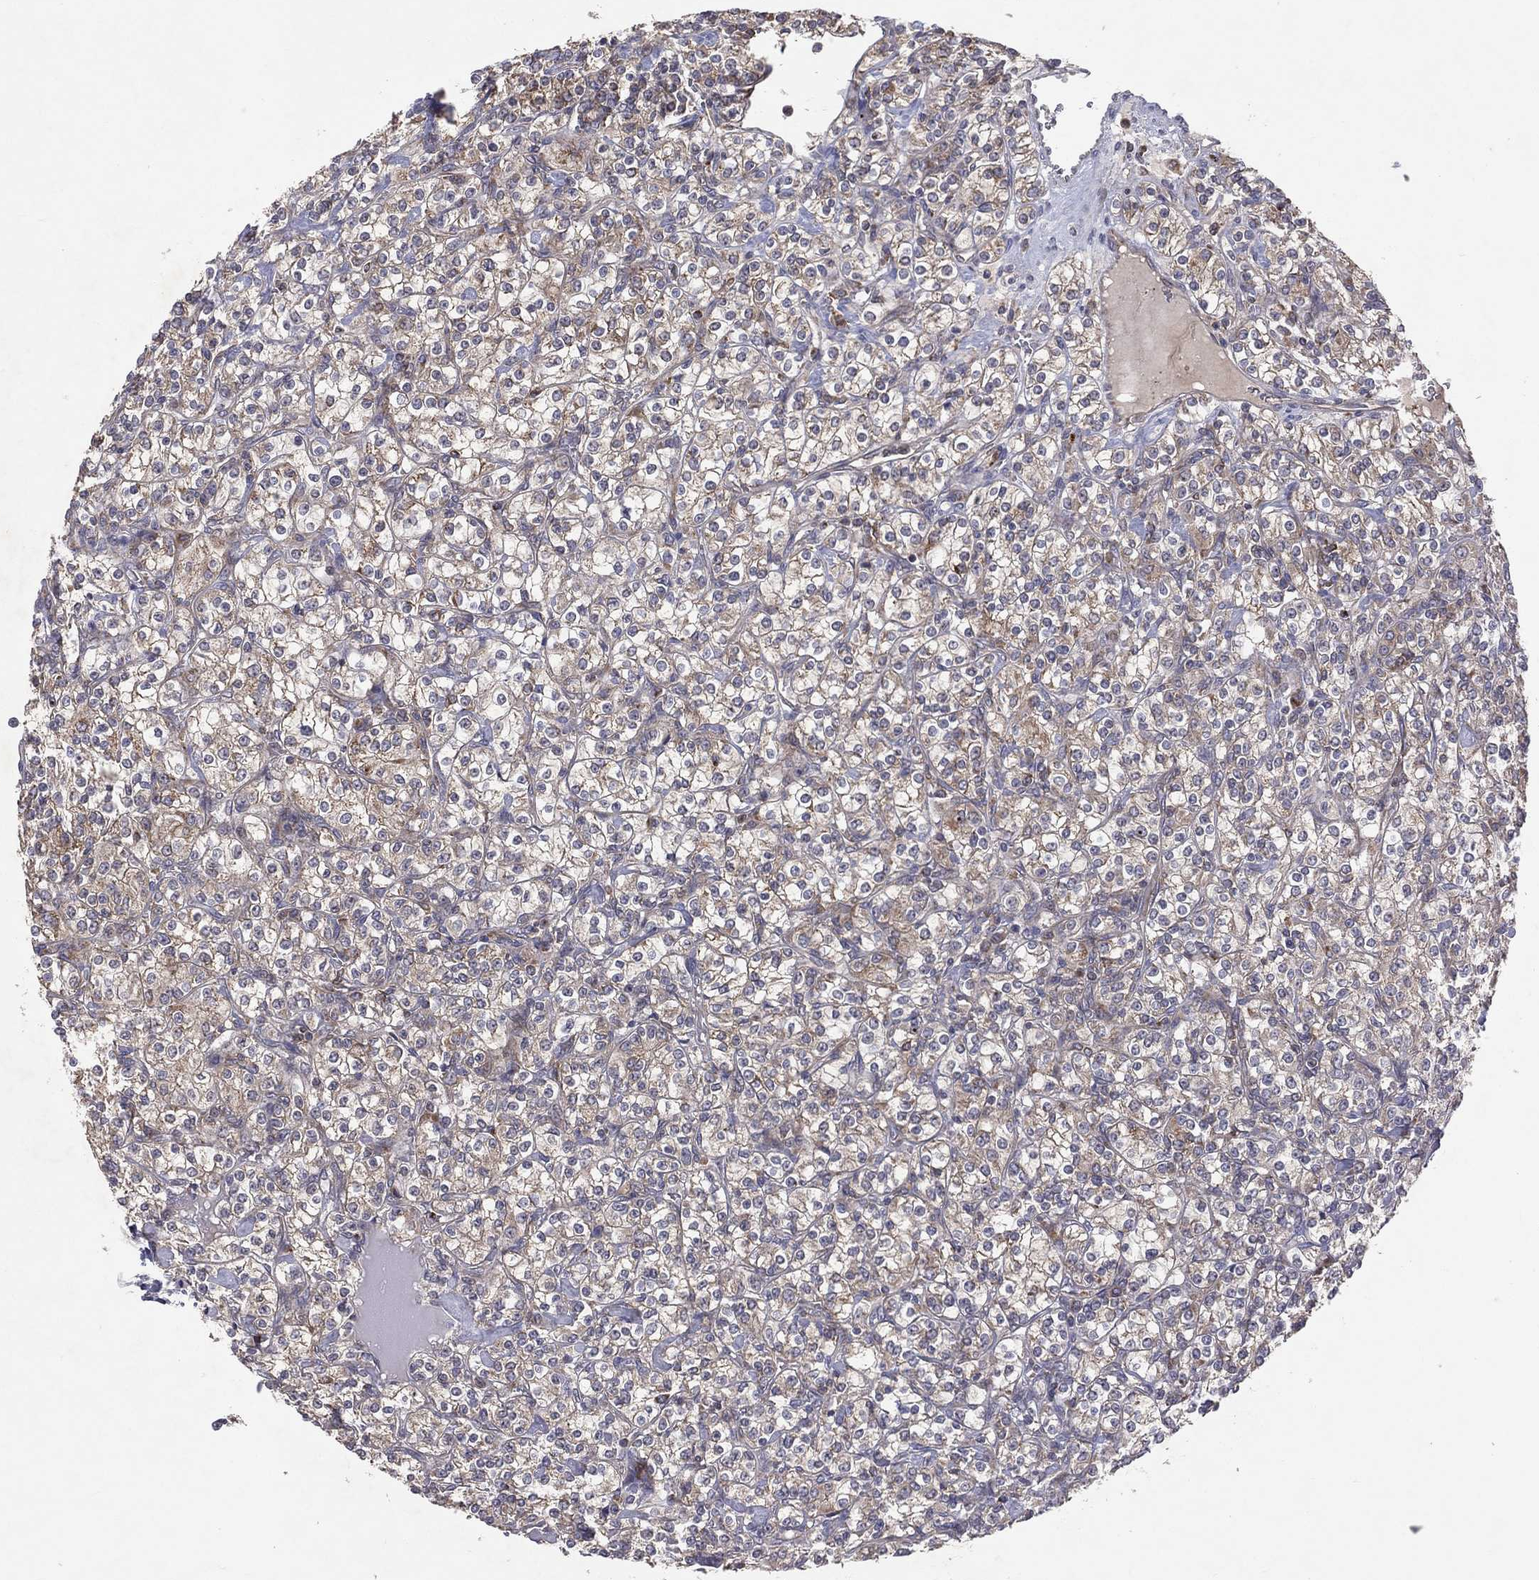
{"staining": {"intensity": "moderate", "quantity": "25%-75%", "location": "cytoplasmic/membranous"}, "tissue": "renal cancer", "cell_type": "Tumor cells", "image_type": "cancer", "snomed": [{"axis": "morphology", "description": "Adenocarcinoma, NOS"}, {"axis": "topography", "description": "Kidney"}], "caption": "Brown immunohistochemical staining in adenocarcinoma (renal) demonstrates moderate cytoplasmic/membranous expression in about 25%-75% of tumor cells. The protein is shown in brown color, while the nuclei are stained blue.", "gene": "STARD3", "patient": {"sex": "male", "age": 77}}